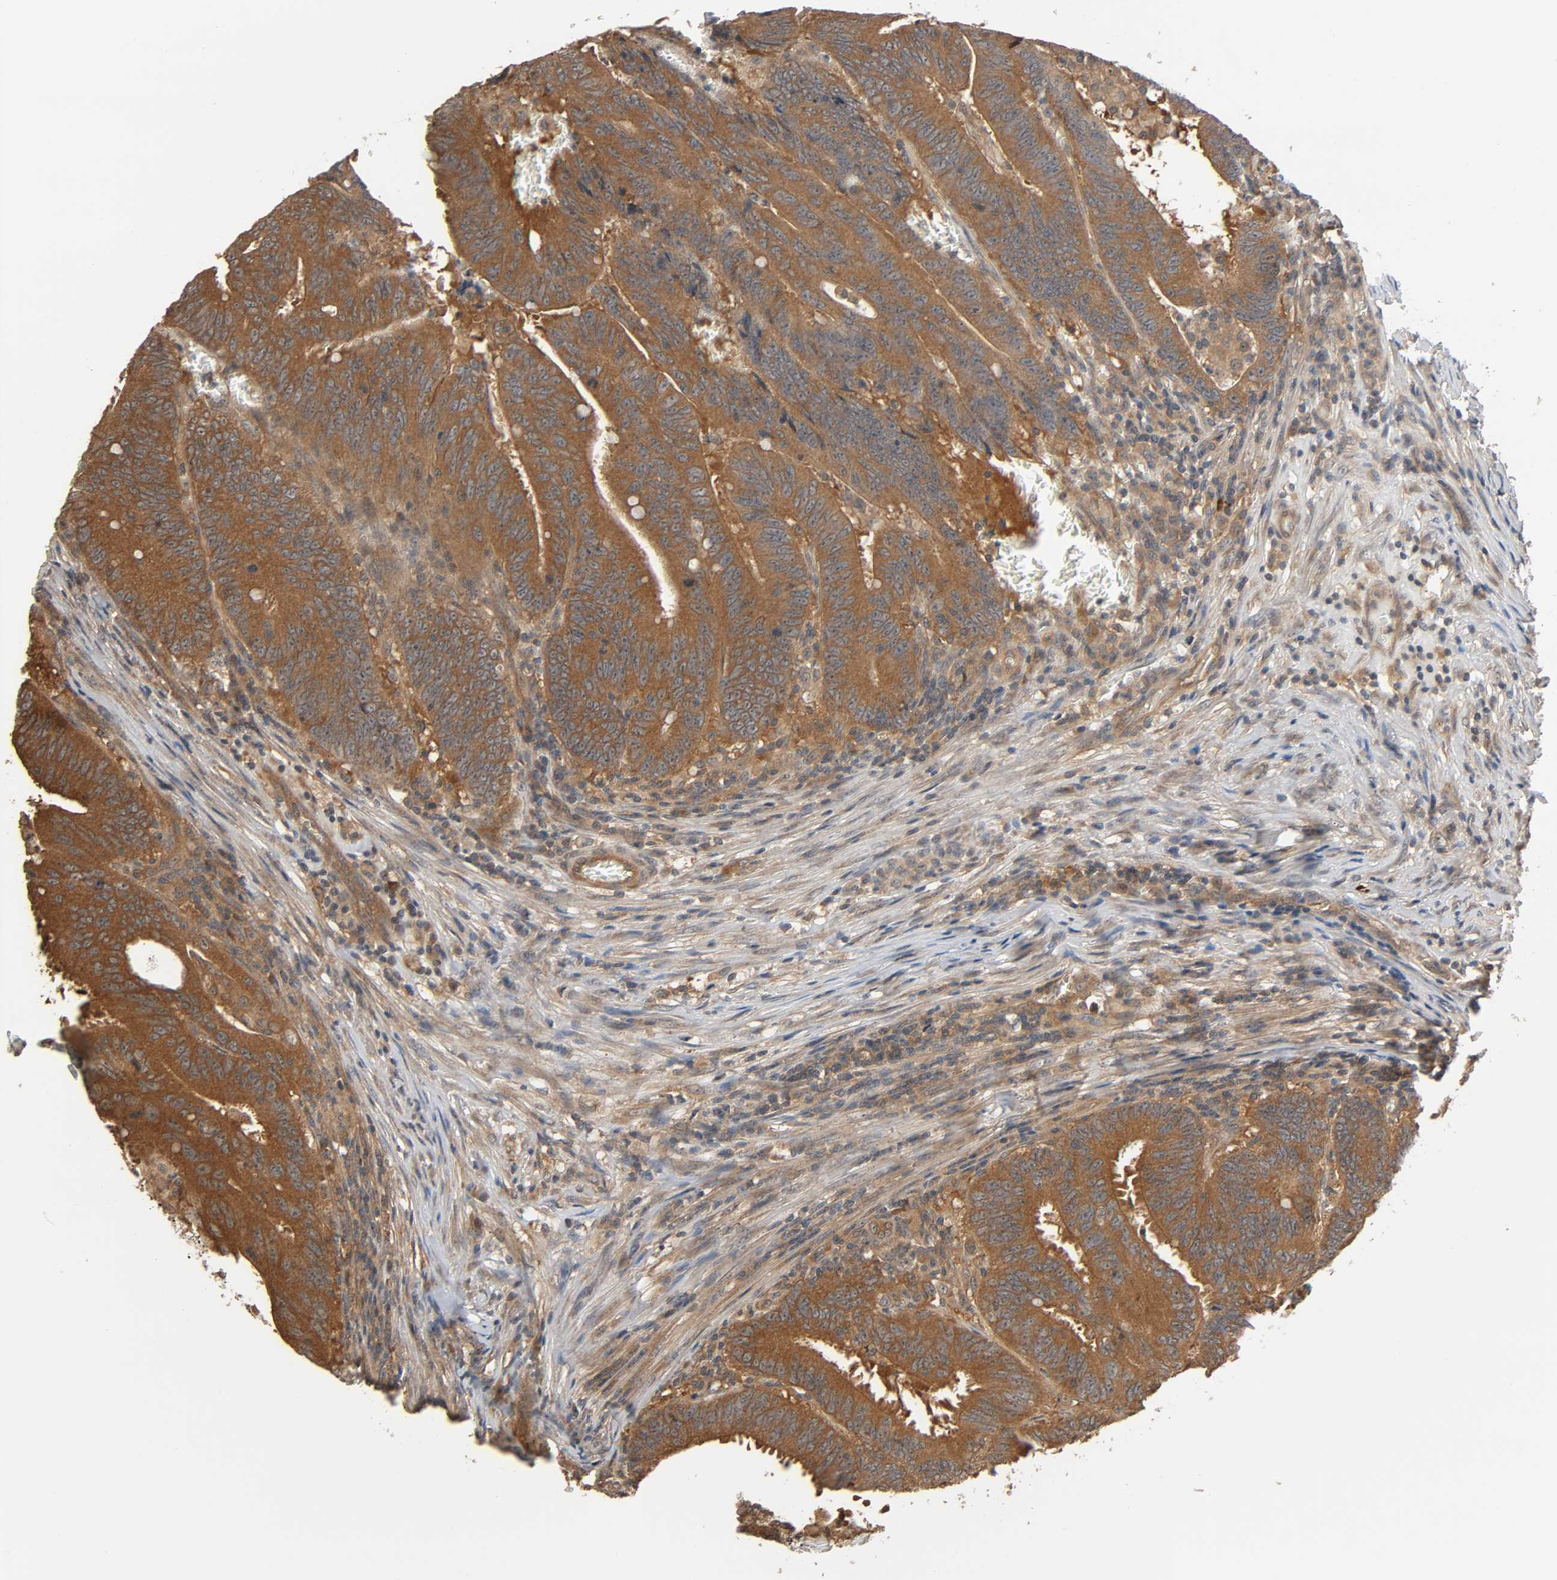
{"staining": {"intensity": "moderate", "quantity": ">75%", "location": "cytoplasmic/membranous"}, "tissue": "colorectal cancer", "cell_type": "Tumor cells", "image_type": "cancer", "snomed": [{"axis": "morphology", "description": "Adenocarcinoma, NOS"}, {"axis": "topography", "description": "Colon"}], "caption": "Colorectal adenocarcinoma stained with a protein marker shows moderate staining in tumor cells.", "gene": "PPP2R1B", "patient": {"sex": "male", "age": 45}}